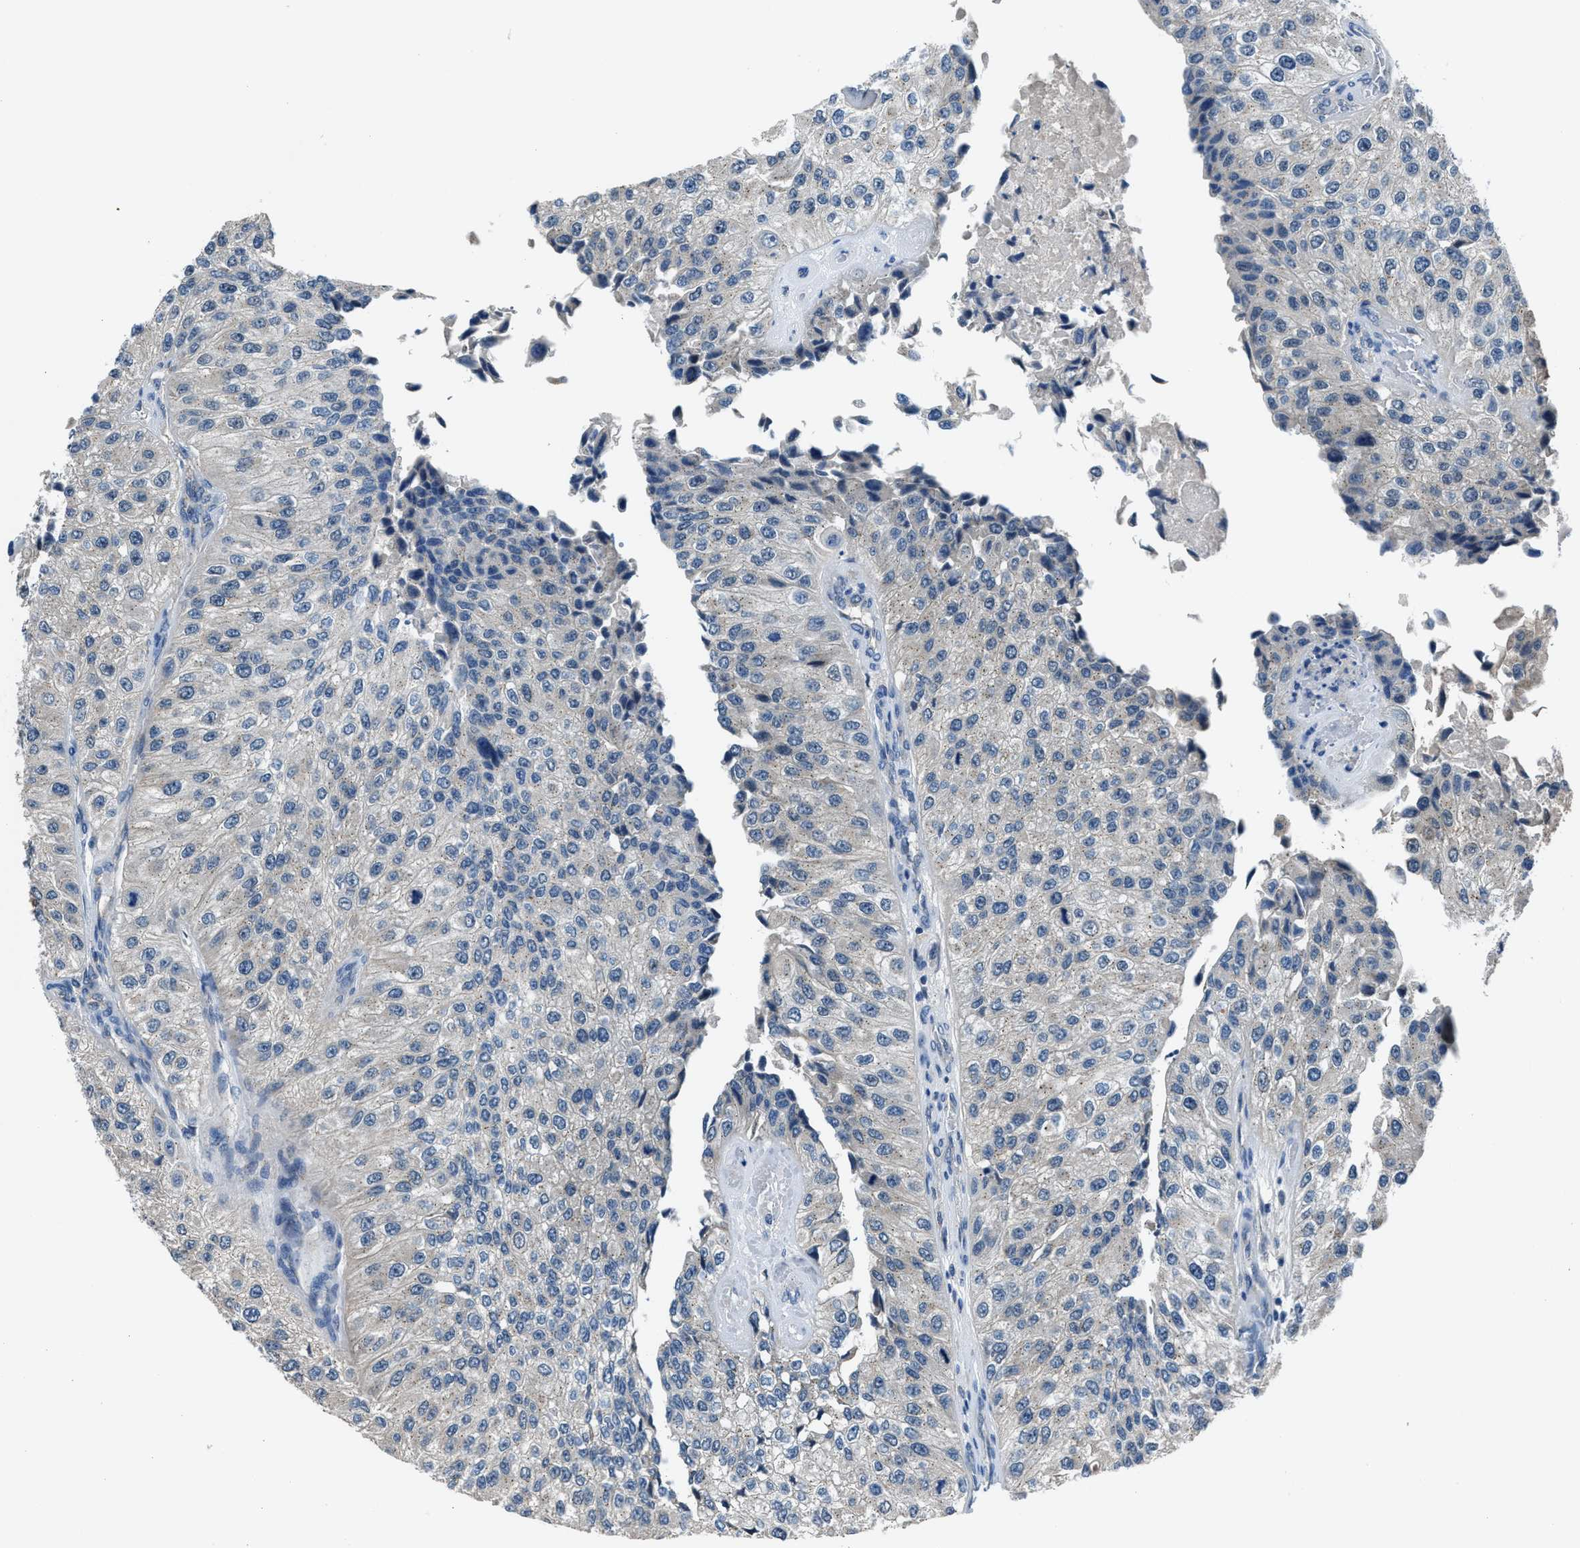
{"staining": {"intensity": "negative", "quantity": "none", "location": "none"}, "tissue": "urothelial cancer", "cell_type": "Tumor cells", "image_type": "cancer", "snomed": [{"axis": "morphology", "description": "Urothelial carcinoma, High grade"}, {"axis": "topography", "description": "Kidney"}, {"axis": "topography", "description": "Urinary bladder"}], "caption": "A histopathology image of human urothelial cancer is negative for staining in tumor cells.", "gene": "DUSP19", "patient": {"sex": "male", "age": 77}}